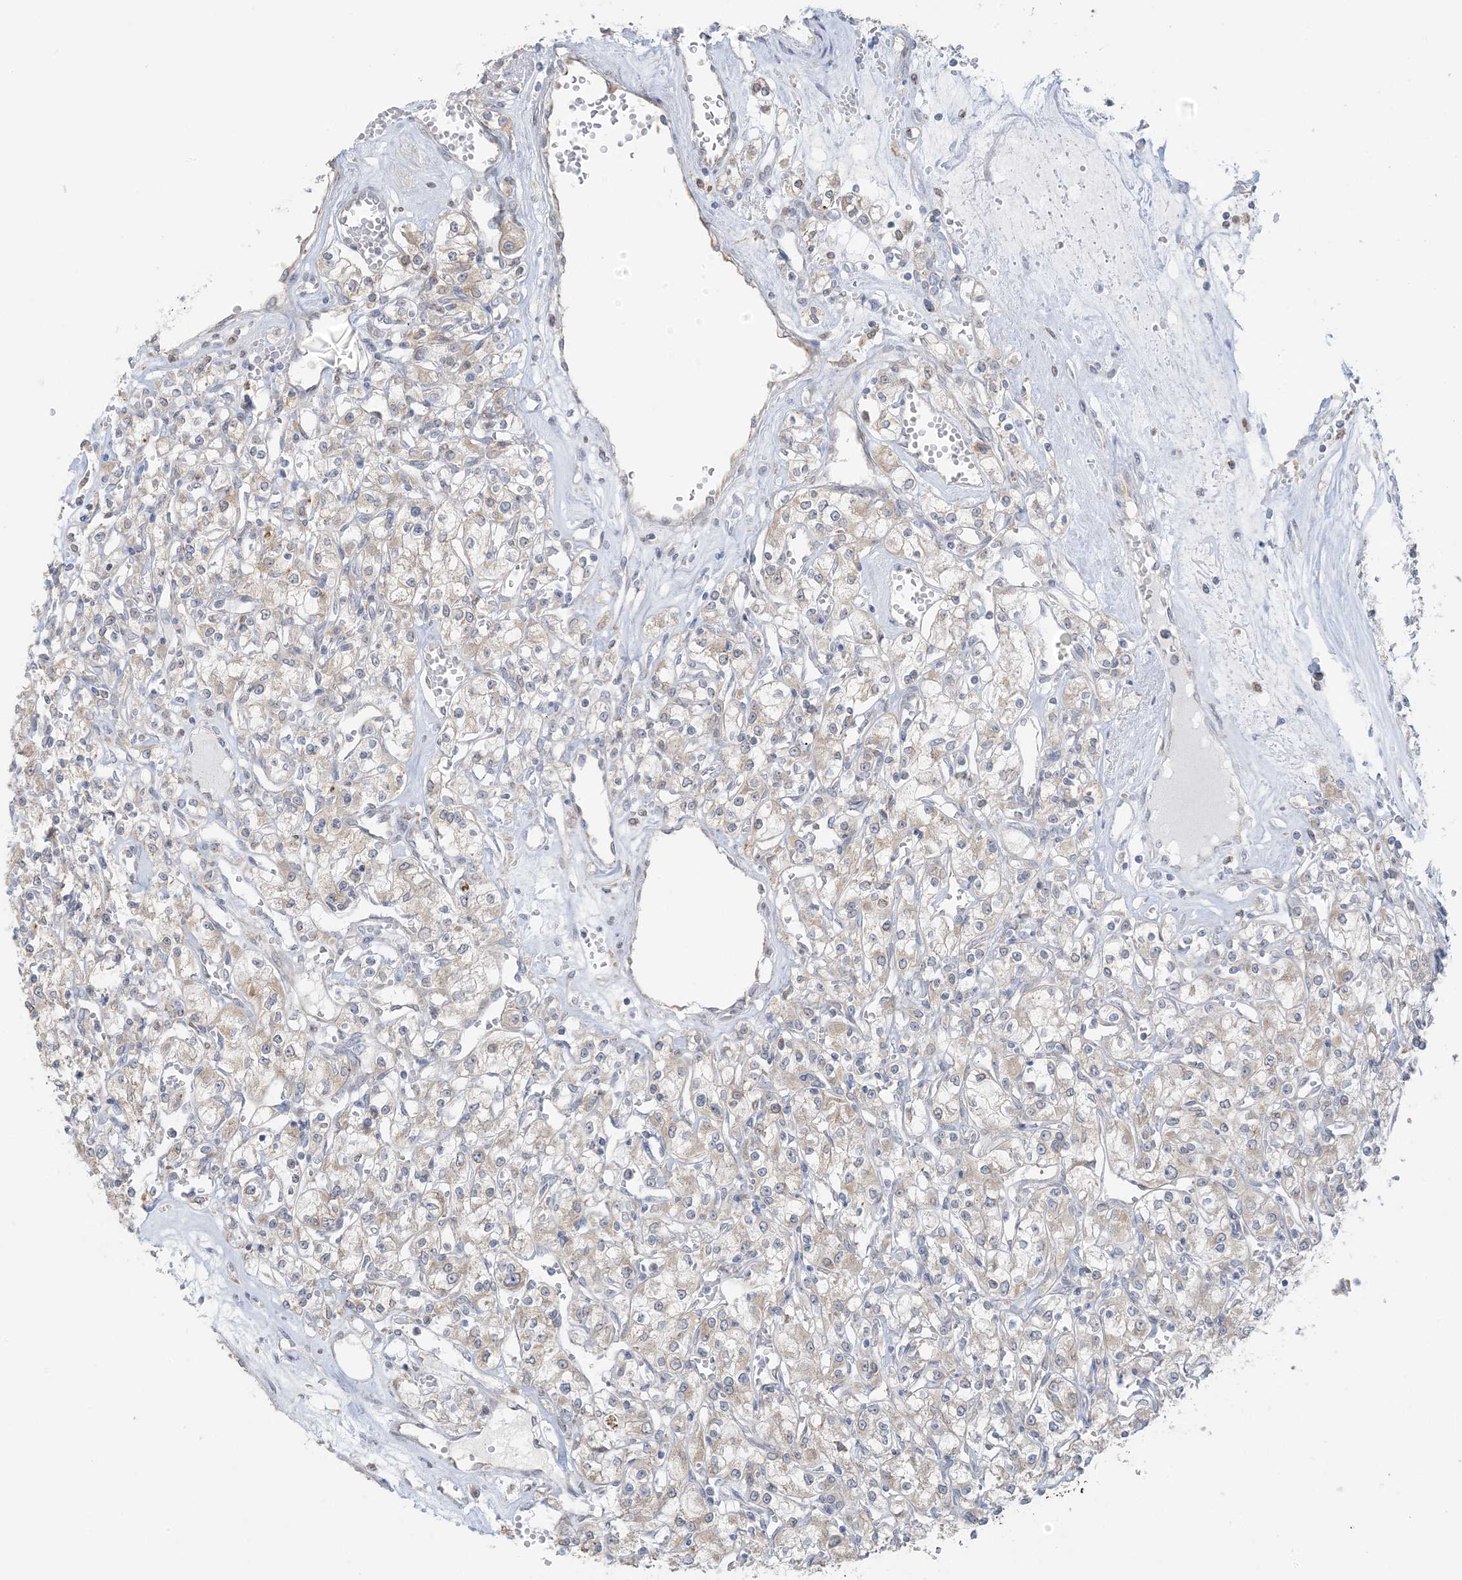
{"staining": {"intensity": "weak", "quantity": "25%-75%", "location": "cytoplasmic/membranous"}, "tissue": "renal cancer", "cell_type": "Tumor cells", "image_type": "cancer", "snomed": [{"axis": "morphology", "description": "Adenocarcinoma, NOS"}, {"axis": "topography", "description": "Kidney"}], "caption": "Protein analysis of adenocarcinoma (renal) tissue displays weak cytoplasmic/membranous positivity in approximately 25%-75% of tumor cells.", "gene": "EEFSEC", "patient": {"sex": "female", "age": 59}}